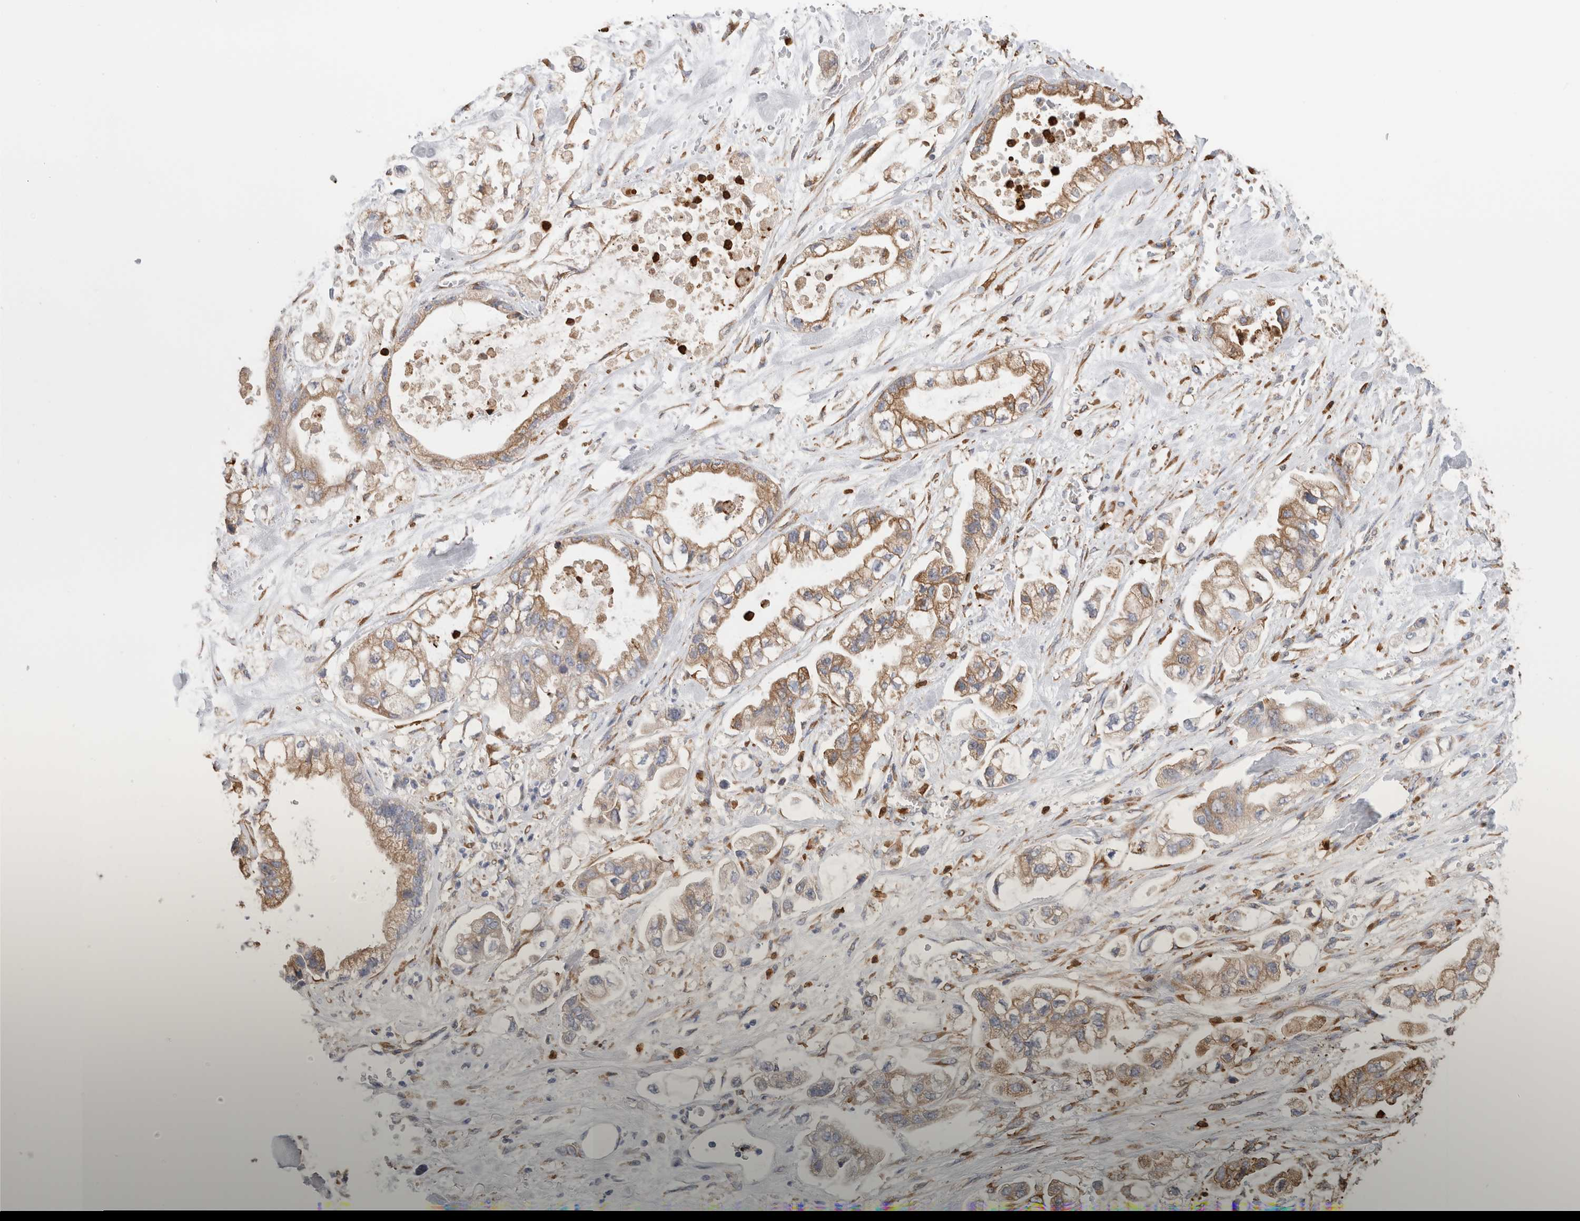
{"staining": {"intensity": "moderate", "quantity": ">75%", "location": "cytoplasmic/membranous"}, "tissue": "stomach cancer", "cell_type": "Tumor cells", "image_type": "cancer", "snomed": [{"axis": "morphology", "description": "Normal tissue, NOS"}, {"axis": "morphology", "description": "Adenocarcinoma, NOS"}, {"axis": "topography", "description": "Stomach"}], "caption": "Protein staining reveals moderate cytoplasmic/membranous expression in about >75% of tumor cells in adenocarcinoma (stomach).", "gene": "P4HA1", "patient": {"sex": "male", "age": 62}}